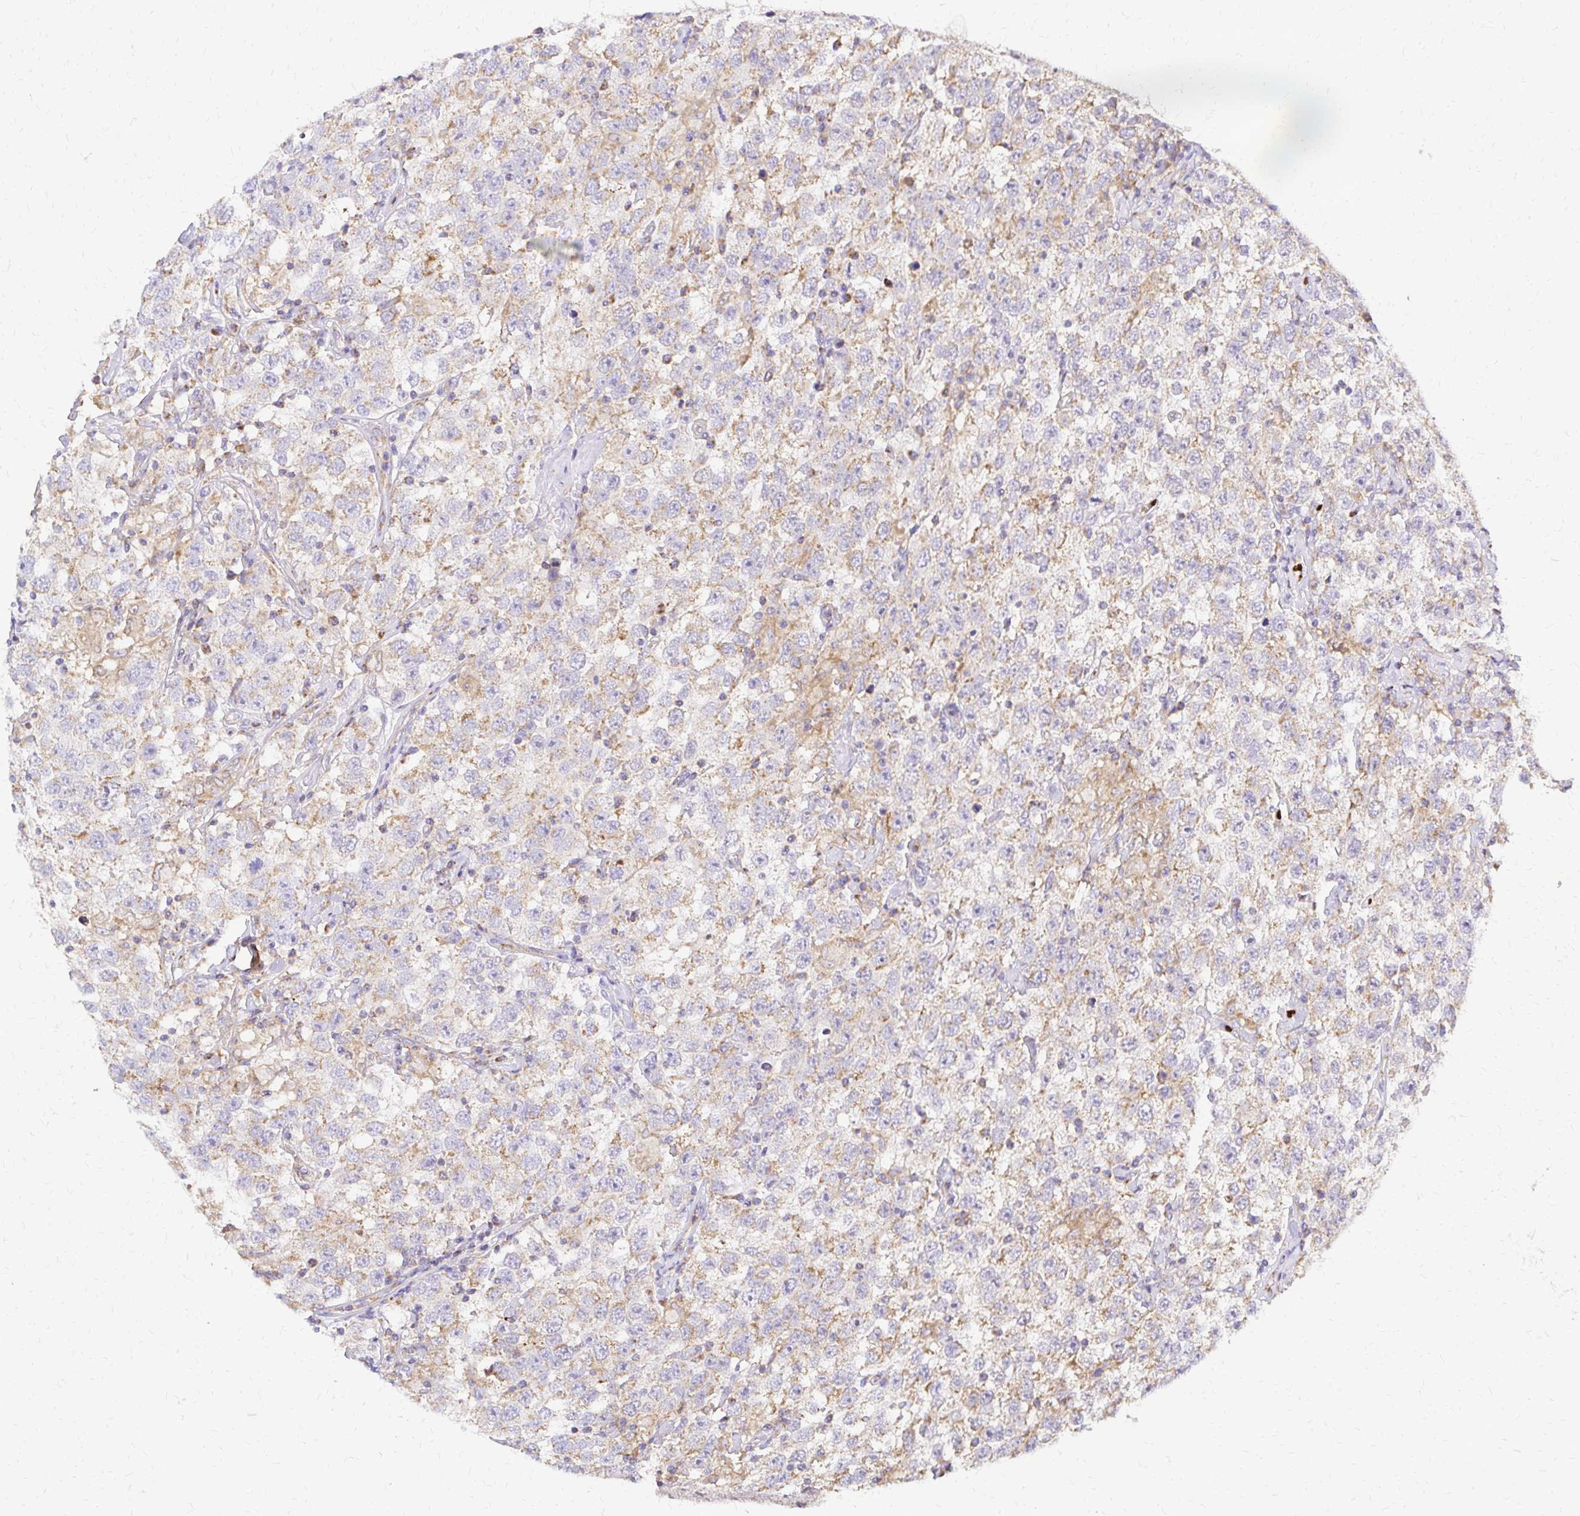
{"staining": {"intensity": "weak", "quantity": "25%-75%", "location": "cytoplasmic/membranous"}, "tissue": "testis cancer", "cell_type": "Tumor cells", "image_type": "cancer", "snomed": [{"axis": "morphology", "description": "Seminoma, NOS"}, {"axis": "topography", "description": "Testis"}], "caption": "This photomicrograph demonstrates immunohistochemistry staining of human testis cancer (seminoma), with low weak cytoplasmic/membranous staining in approximately 25%-75% of tumor cells.", "gene": "MRPL13", "patient": {"sex": "male", "age": 41}}